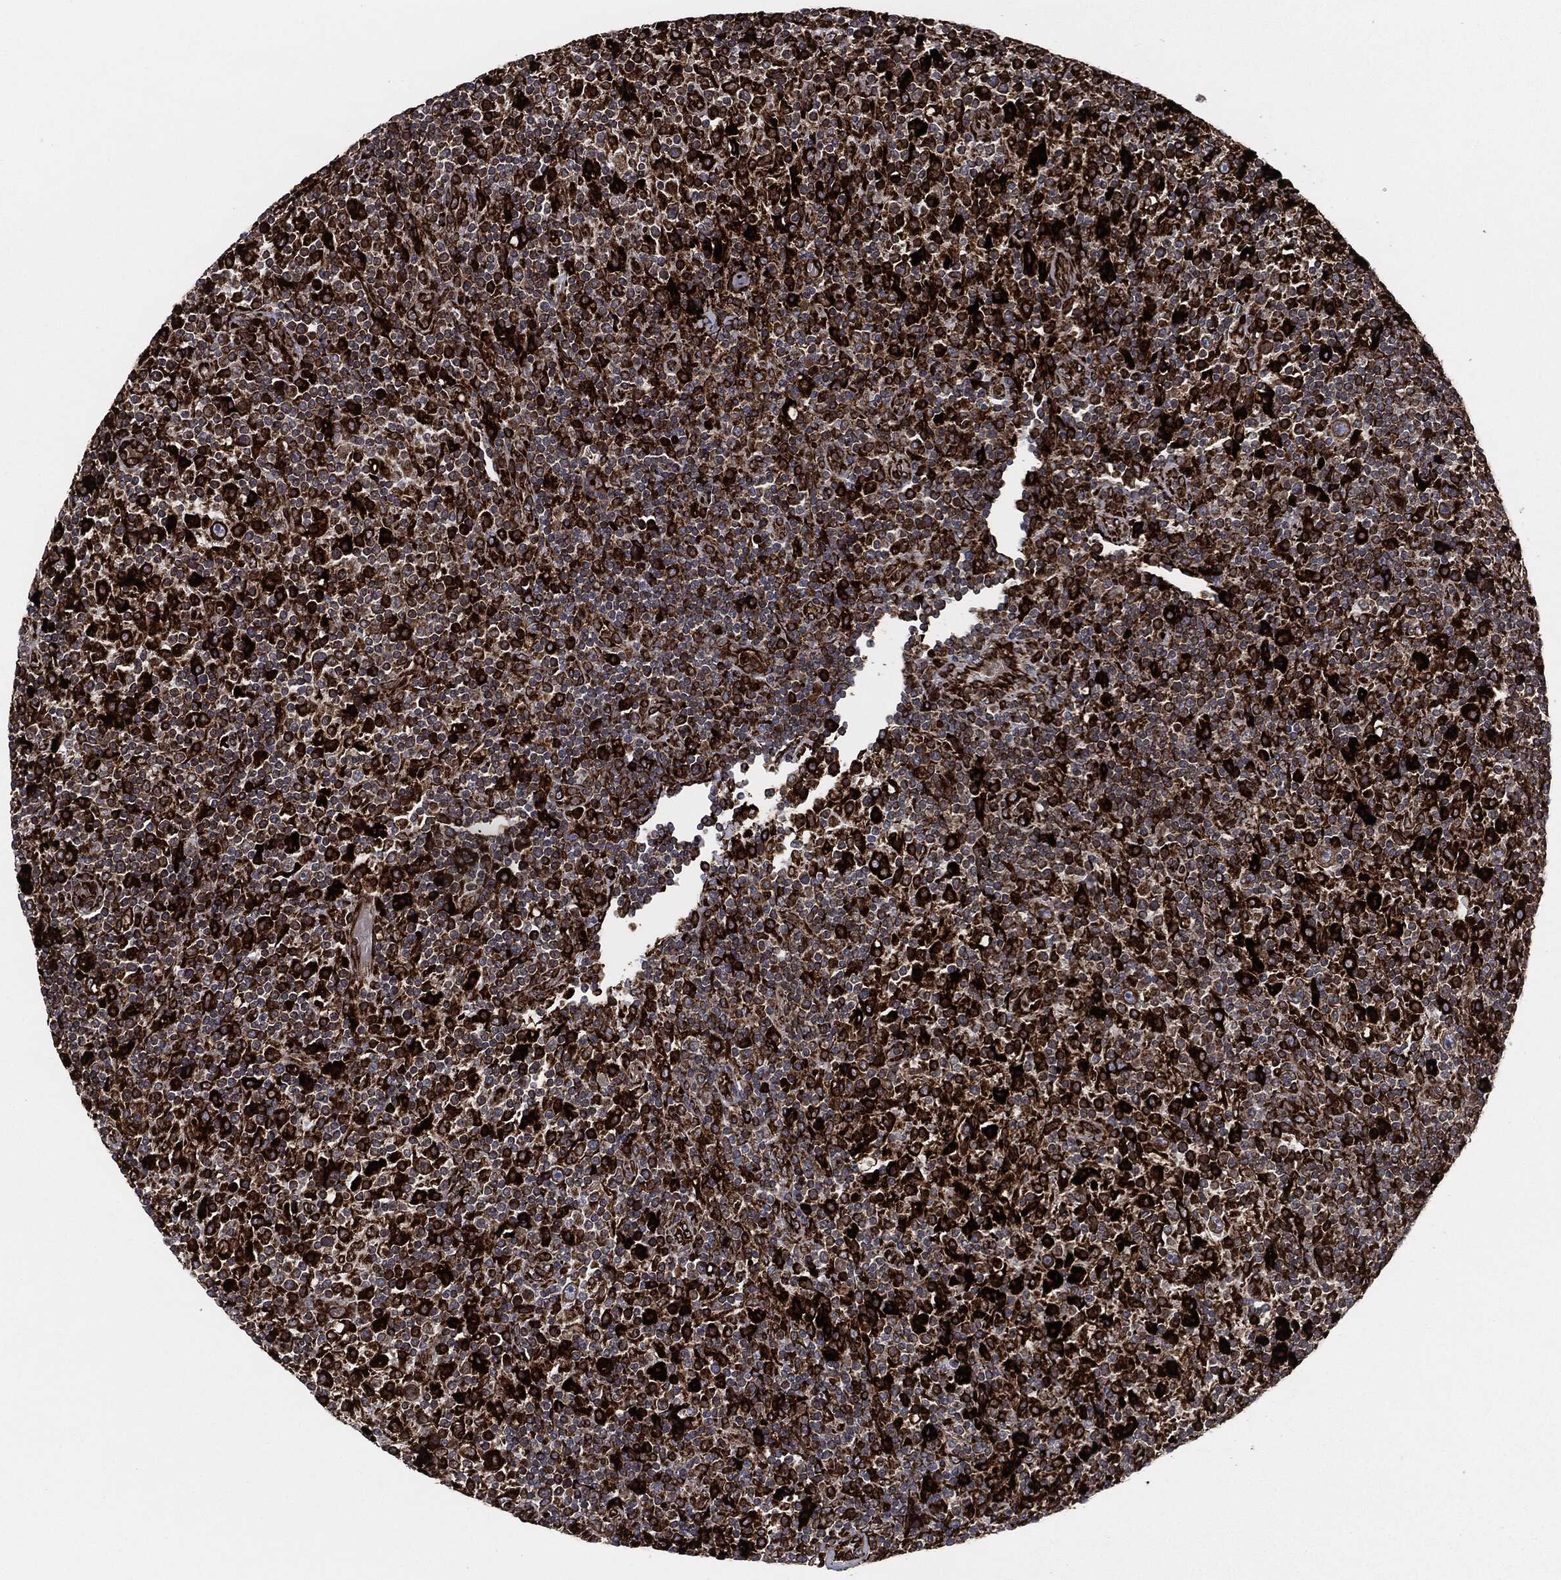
{"staining": {"intensity": "strong", "quantity": ">75%", "location": "cytoplasmic/membranous"}, "tissue": "lymphoma", "cell_type": "Tumor cells", "image_type": "cancer", "snomed": [{"axis": "morphology", "description": "Hodgkin's disease, NOS"}, {"axis": "topography", "description": "Lymph node"}], "caption": "There is high levels of strong cytoplasmic/membranous positivity in tumor cells of lymphoma, as demonstrated by immunohistochemical staining (brown color).", "gene": "CALR", "patient": {"sex": "male", "age": 70}}